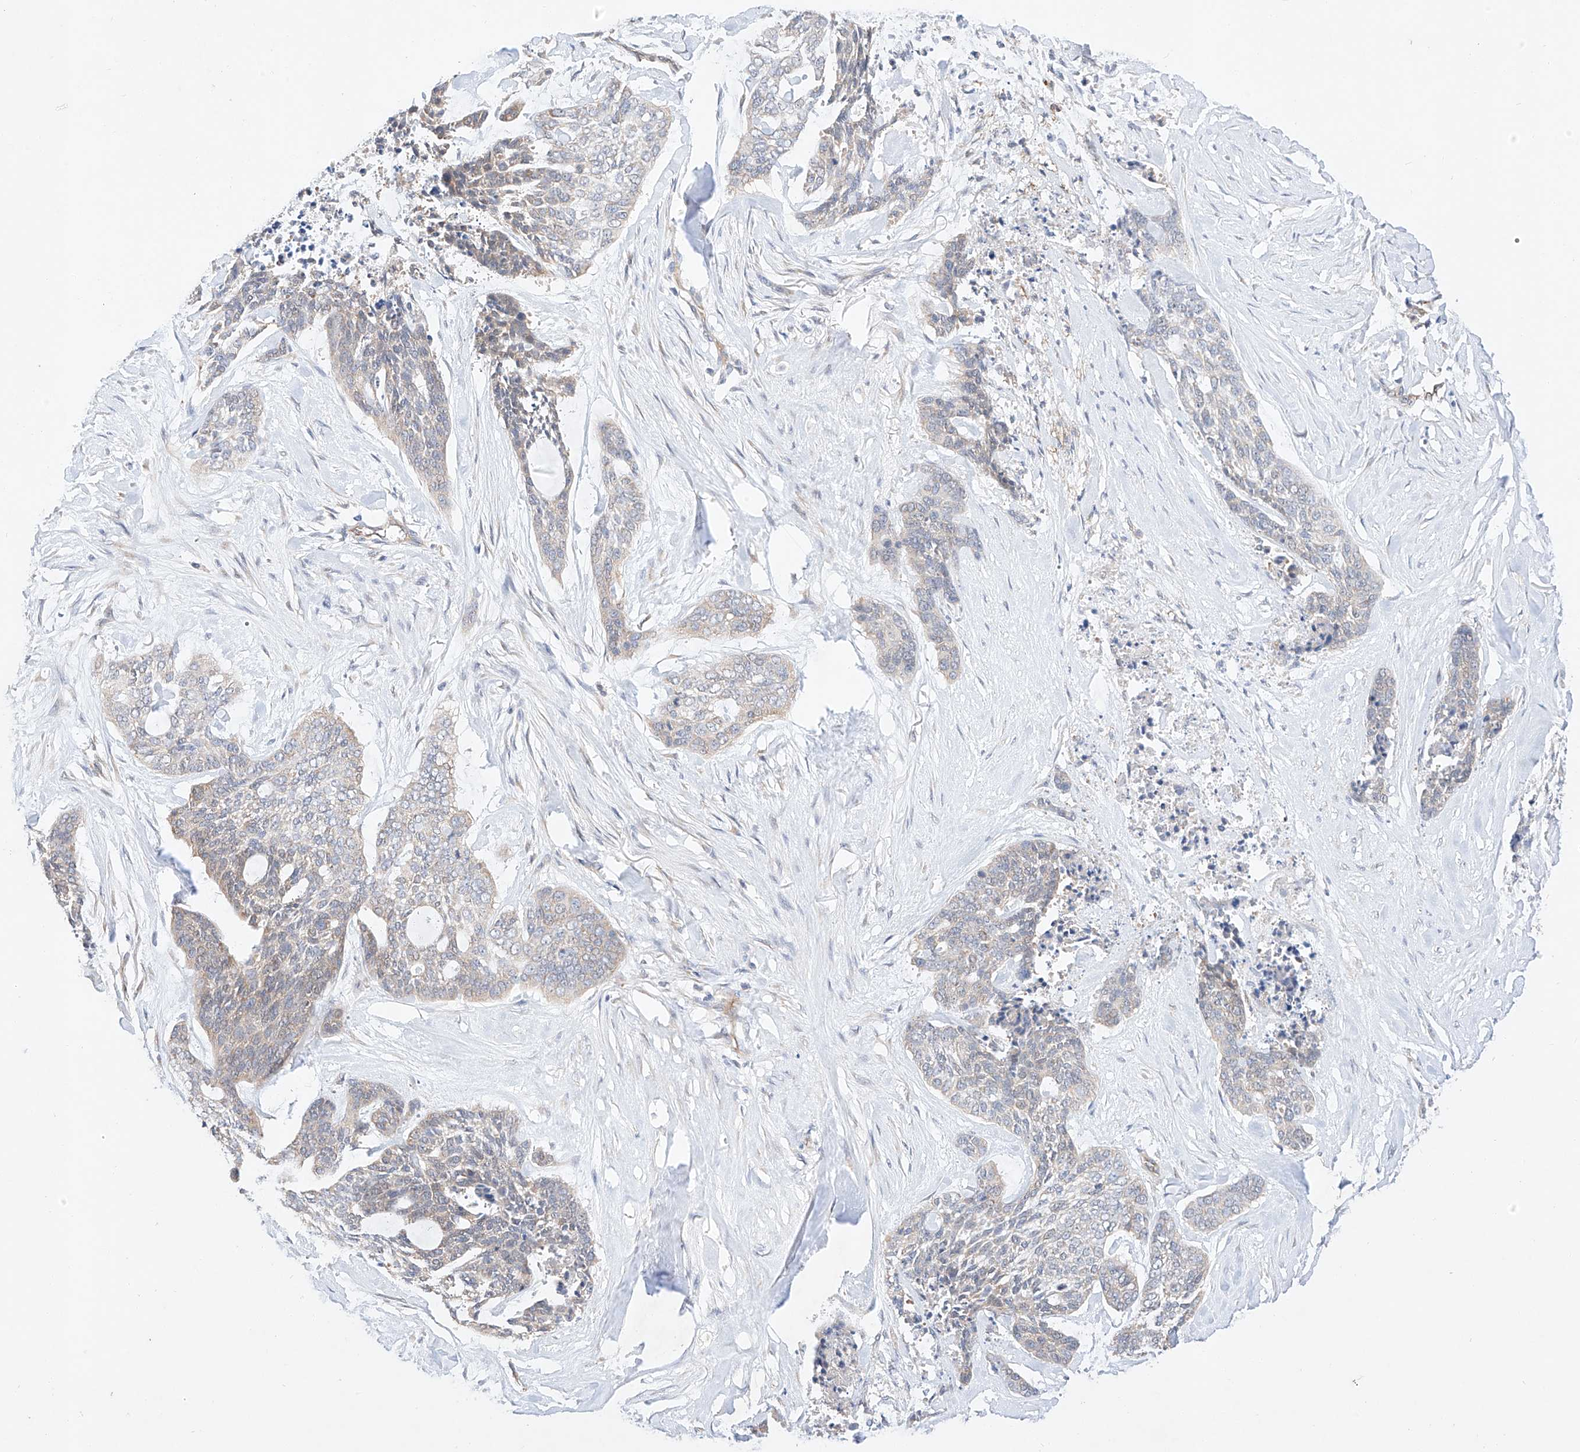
{"staining": {"intensity": "negative", "quantity": "none", "location": "none"}, "tissue": "skin cancer", "cell_type": "Tumor cells", "image_type": "cancer", "snomed": [{"axis": "morphology", "description": "Basal cell carcinoma"}, {"axis": "topography", "description": "Skin"}], "caption": "The micrograph demonstrates no significant staining in tumor cells of basal cell carcinoma (skin). (DAB immunohistochemistry, high magnification).", "gene": "C6orf118", "patient": {"sex": "female", "age": 64}}